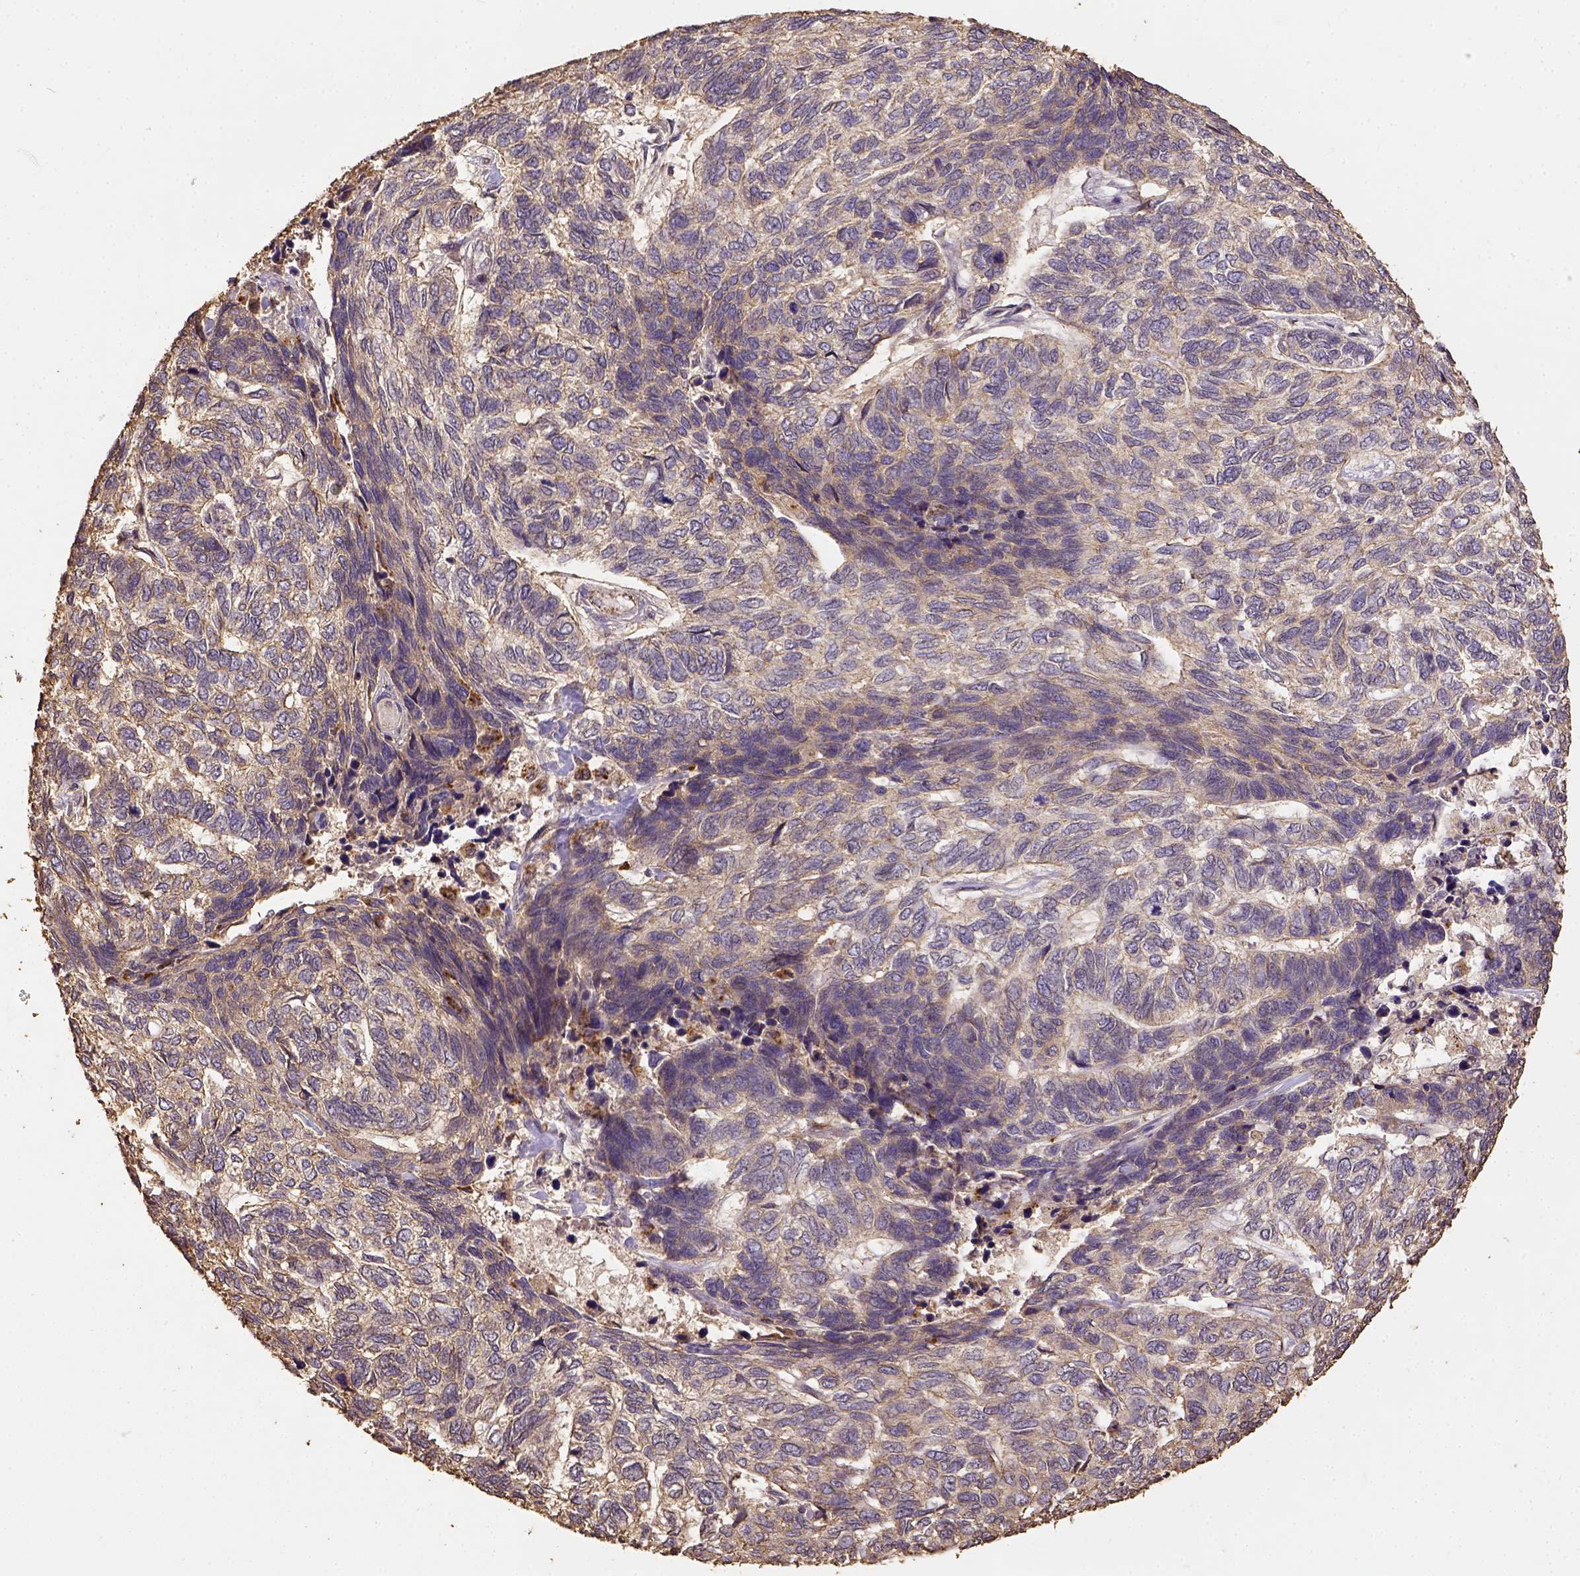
{"staining": {"intensity": "moderate", "quantity": "25%-75%", "location": "cytoplasmic/membranous"}, "tissue": "skin cancer", "cell_type": "Tumor cells", "image_type": "cancer", "snomed": [{"axis": "morphology", "description": "Basal cell carcinoma"}, {"axis": "topography", "description": "Skin"}], "caption": "A micrograph of human skin cancer stained for a protein demonstrates moderate cytoplasmic/membranous brown staining in tumor cells. (DAB (3,3'-diaminobenzidine) IHC with brightfield microscopy, high magnification).", "gene": "ATP1B3", "patient": {"sex": "female", "age": 65}}